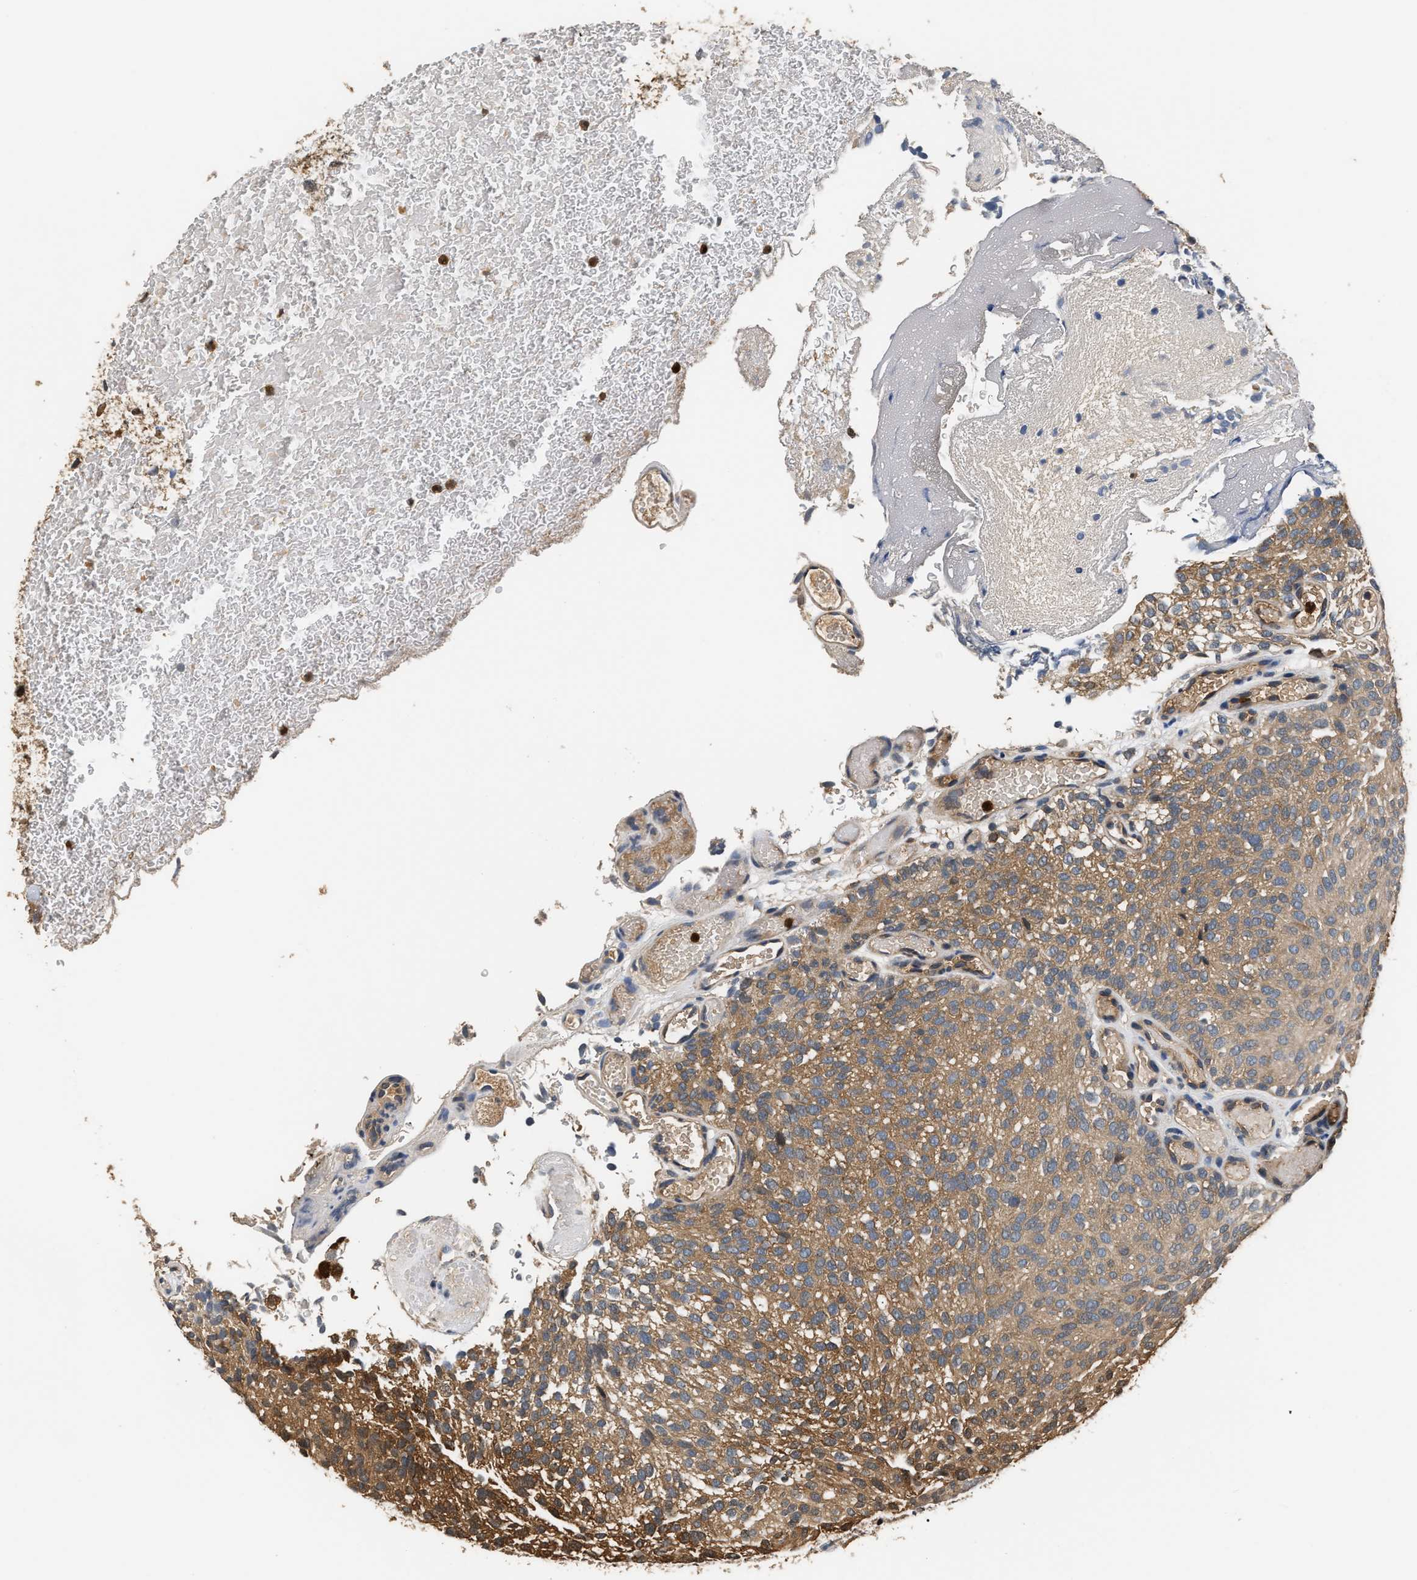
{"staining": {"intensity": "moderate", "quantity": ">75%", "location": "cytoplasmic/membranous"}, "tissue": "urothelial cancer", "cell_type": "Tumor cells", "image_type": "cancer", "snomed": [{"axis": "morphology", "description": "Urothelial carcinoma, Low grade"}, {"axis": "topography", "description": "Urinary bladder"}], "caption": "Tumor cells demonstrate moderate cytoplasmic/membranous staining in about >75% of cells in low-grade urothelial carcinoma.", "gene": "GPI", "patient": {"sex": "female", "age": 75}}